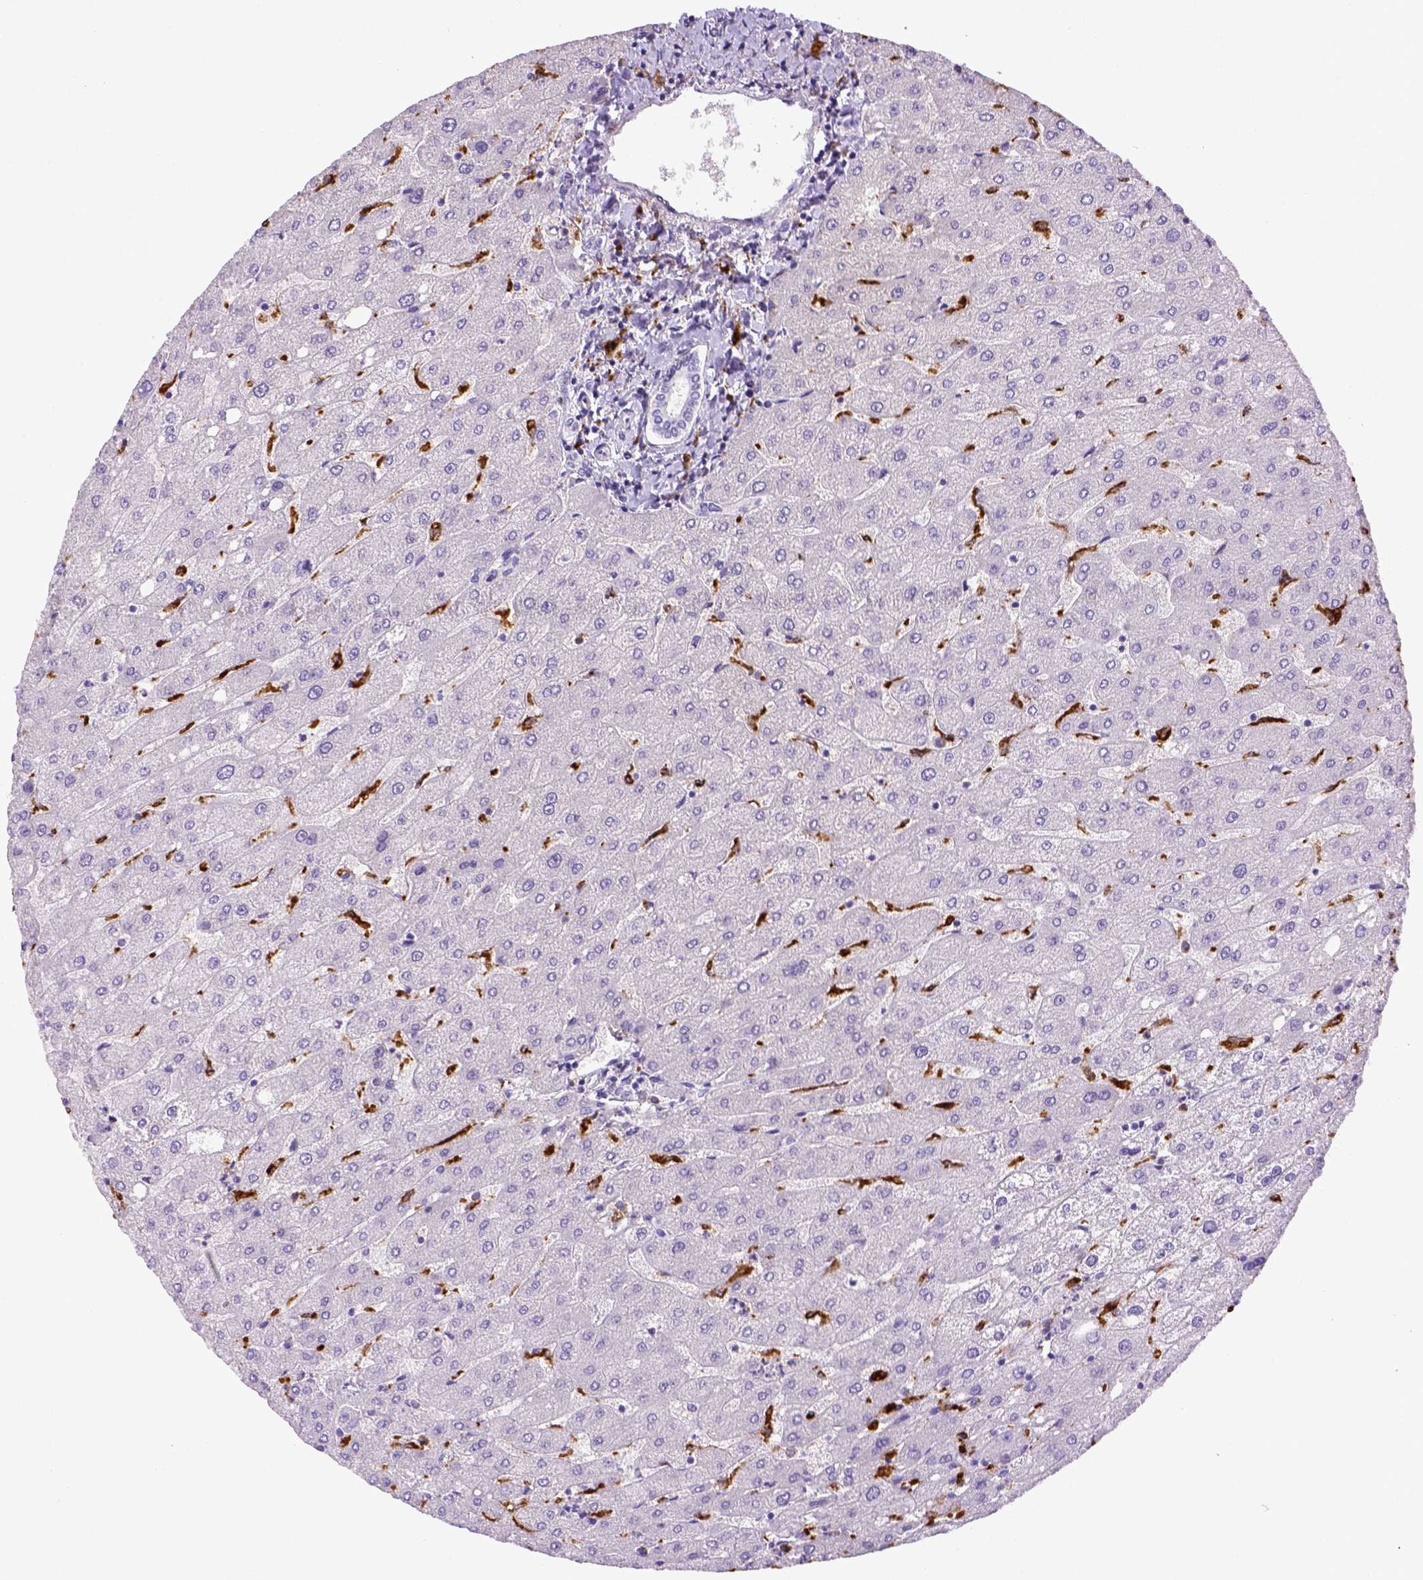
{"staining": {"intensity": "negative", "quantity": "none", "location": "none"}, "tissue": "liver", "cell_type": "Cholangiocytes", "image_type": "normal", "snomed": [{"axis": "morphology", "description": "Normal tissue, NOS"}, {"axis": "topography", "description": "Liver"}], "caption": "Cholangiocytes show no significant staining in benign liver. (DAB (3,3'-diaminobenzidine) immunohistochemistry (IHC), high magnification).", "gene": "CD68", "patient": {"sex": "male", "age": 67}}